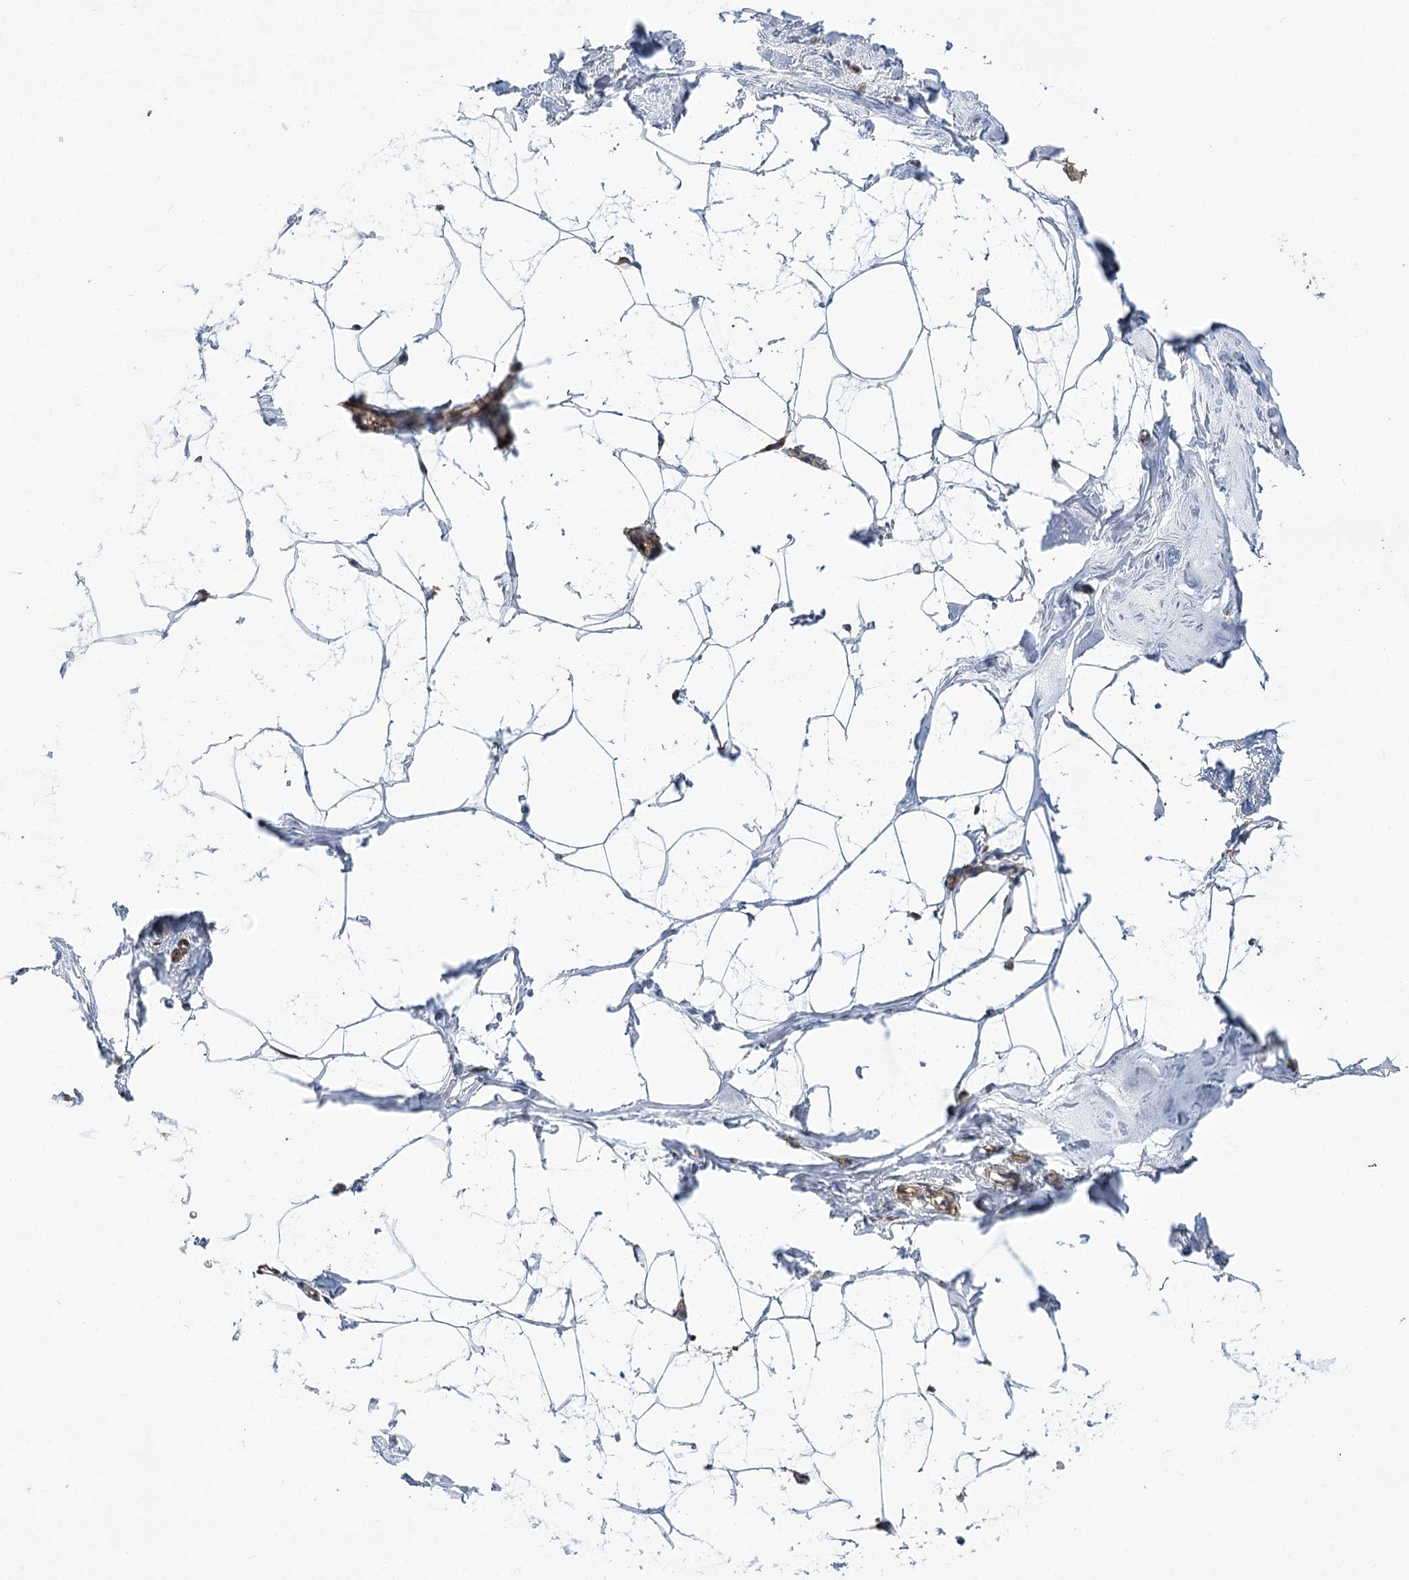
{"staining": {"intensity": "negative", "quantity": "none", "location": "none"}, "tissue": "breast", "cell_type": "Adipocytes", "image_type": "normal", "snomed": [{"axis": "morphology", "description": "Normal tissue, NOS"}, {"axis": "morphology", "description": "Lobular carcinoma"}, {"axis": "topography", "description": "Breast"}], "caption": "The IHC photomicrograph has no significant positivity in adipocytes of breast.", "gene": "GUSB", "patient": {"sex": "female", "age": 62}}